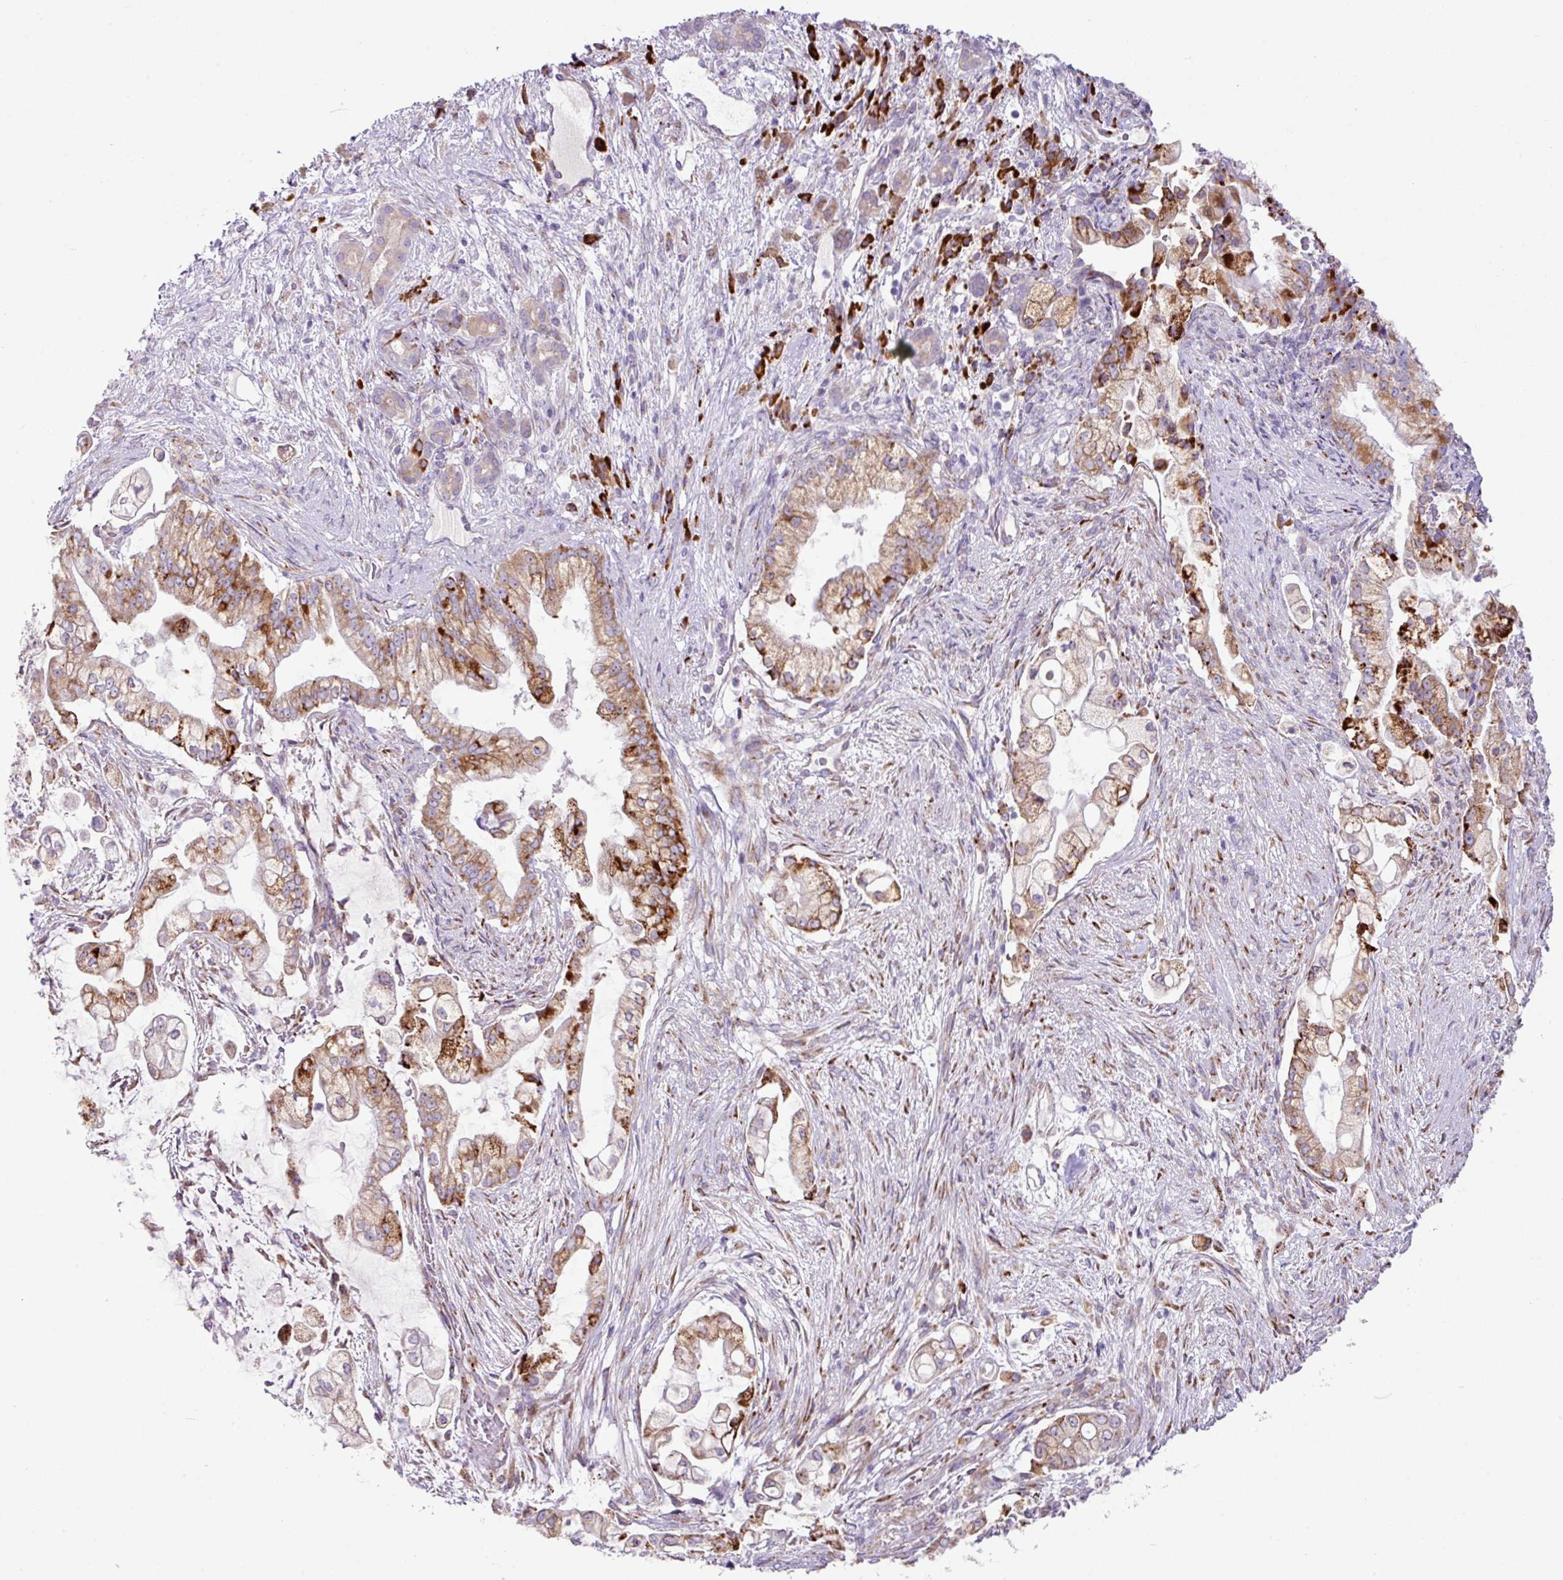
{"staining": {"intensity": "strong", "quantity": "<25%", "location": "cytoplasmic/membranous"}, "tissue": "pancreatic cancer", "cell_type": "Tumor cells", "image_type": "cancer", "snomed": [{"axis": "morphology", "description": "Adenocarcinoma, NOS"}, {"axis": "topography", "description": "Pancreas"}], "caption": "A medium amount of strong cytoplasmic/membranous positivity is identified in approximately <25% of tumor cells in pancreatic cancer tissue. (brown staining indicates protein expression, while blue staining denotes nuclei).", "gene": "RGS21", "patient": {"sex": "female", "age": 69}}